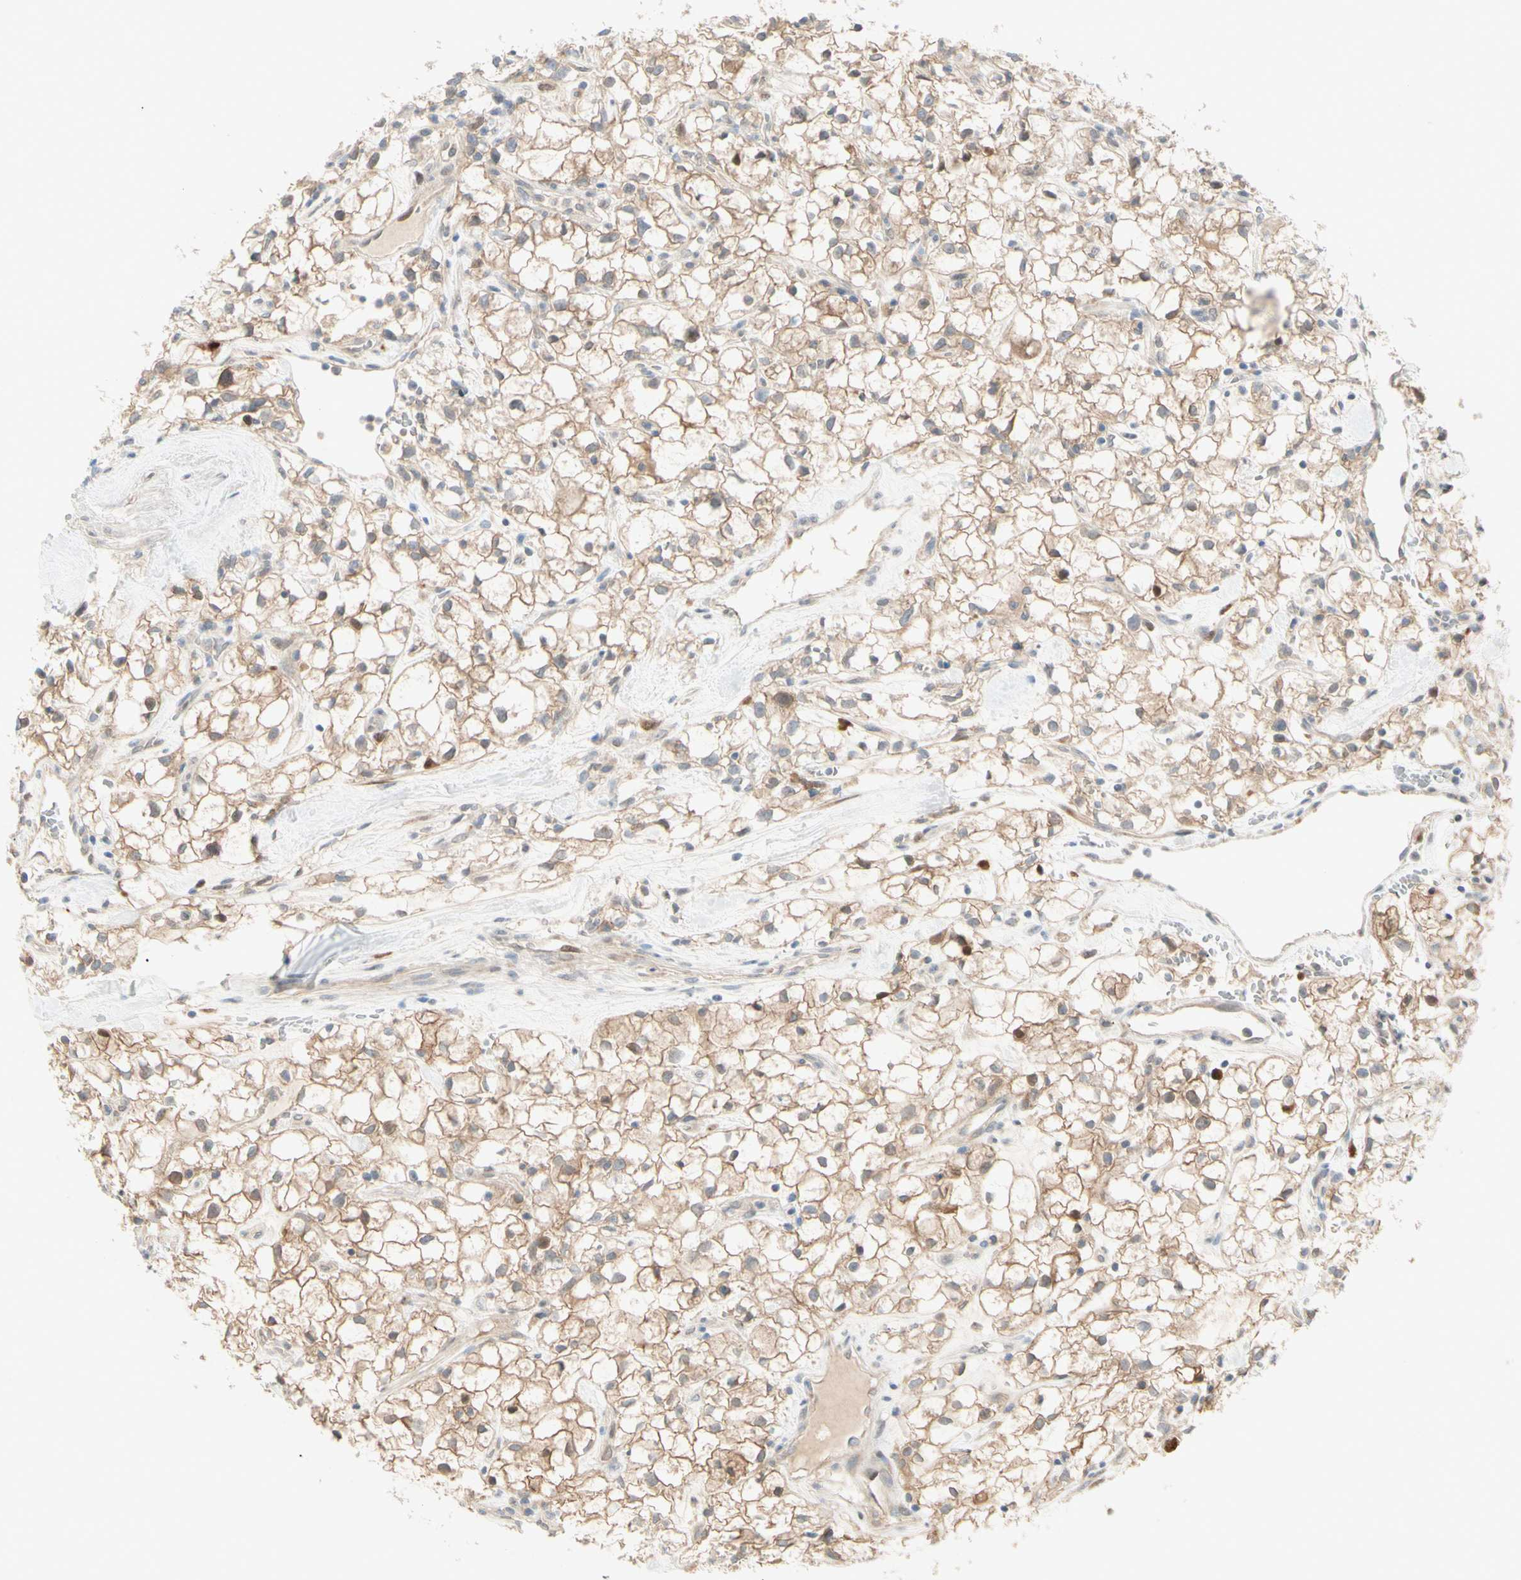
{"staining": {"intensity": "weak", "quantity": ">75%", "location": "cytoplasmic/membranous"}, "tissue": "renal cancer", "cell_type": "Tumor cells", "image_type": "cancer", "snomed": [{"axis": "morphology", "description": "Adenocarcinoma, NOS"}, {"axis": "topography", "description": "Kidney"}], "caption": "Protein expression analysis of renal adenocarcinoma exhibits weak cytoplasmic/membranous expression in approximately >75% of tumor cells.", "gene": "PTTG1", "patient": {"sex": "female", "age": 60}}